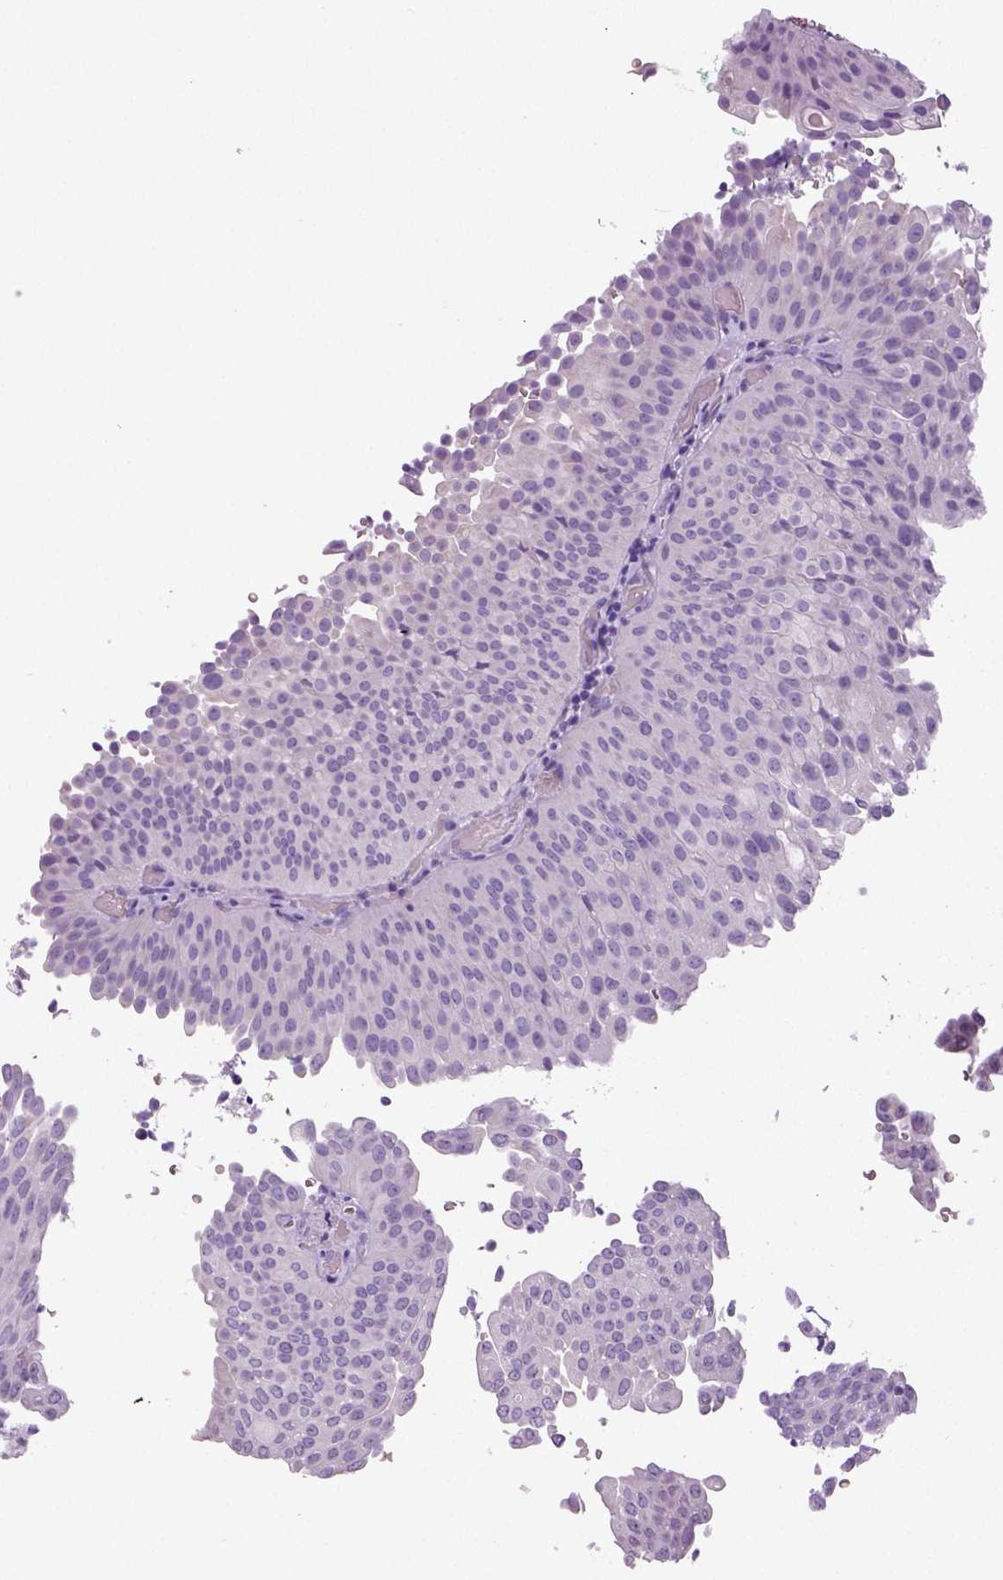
{"staining": {"intensity": "negative", "quantity": "none", "location": "none"}, "tissue": "urothelial cancer", "cell_type": "Tumor cells", "image_type": "cancer", "snomed": [{"axis": "morphology", "description": "Urothelial carcinoma, NOS"}, {"axis": "topography", "description": "Urinary bladder"}], "caption": "Tumor cells show no significant protein staining in urothelial cancer.", "gene": "NECAB2", "patient": {"sex": "male", "age": 62}}